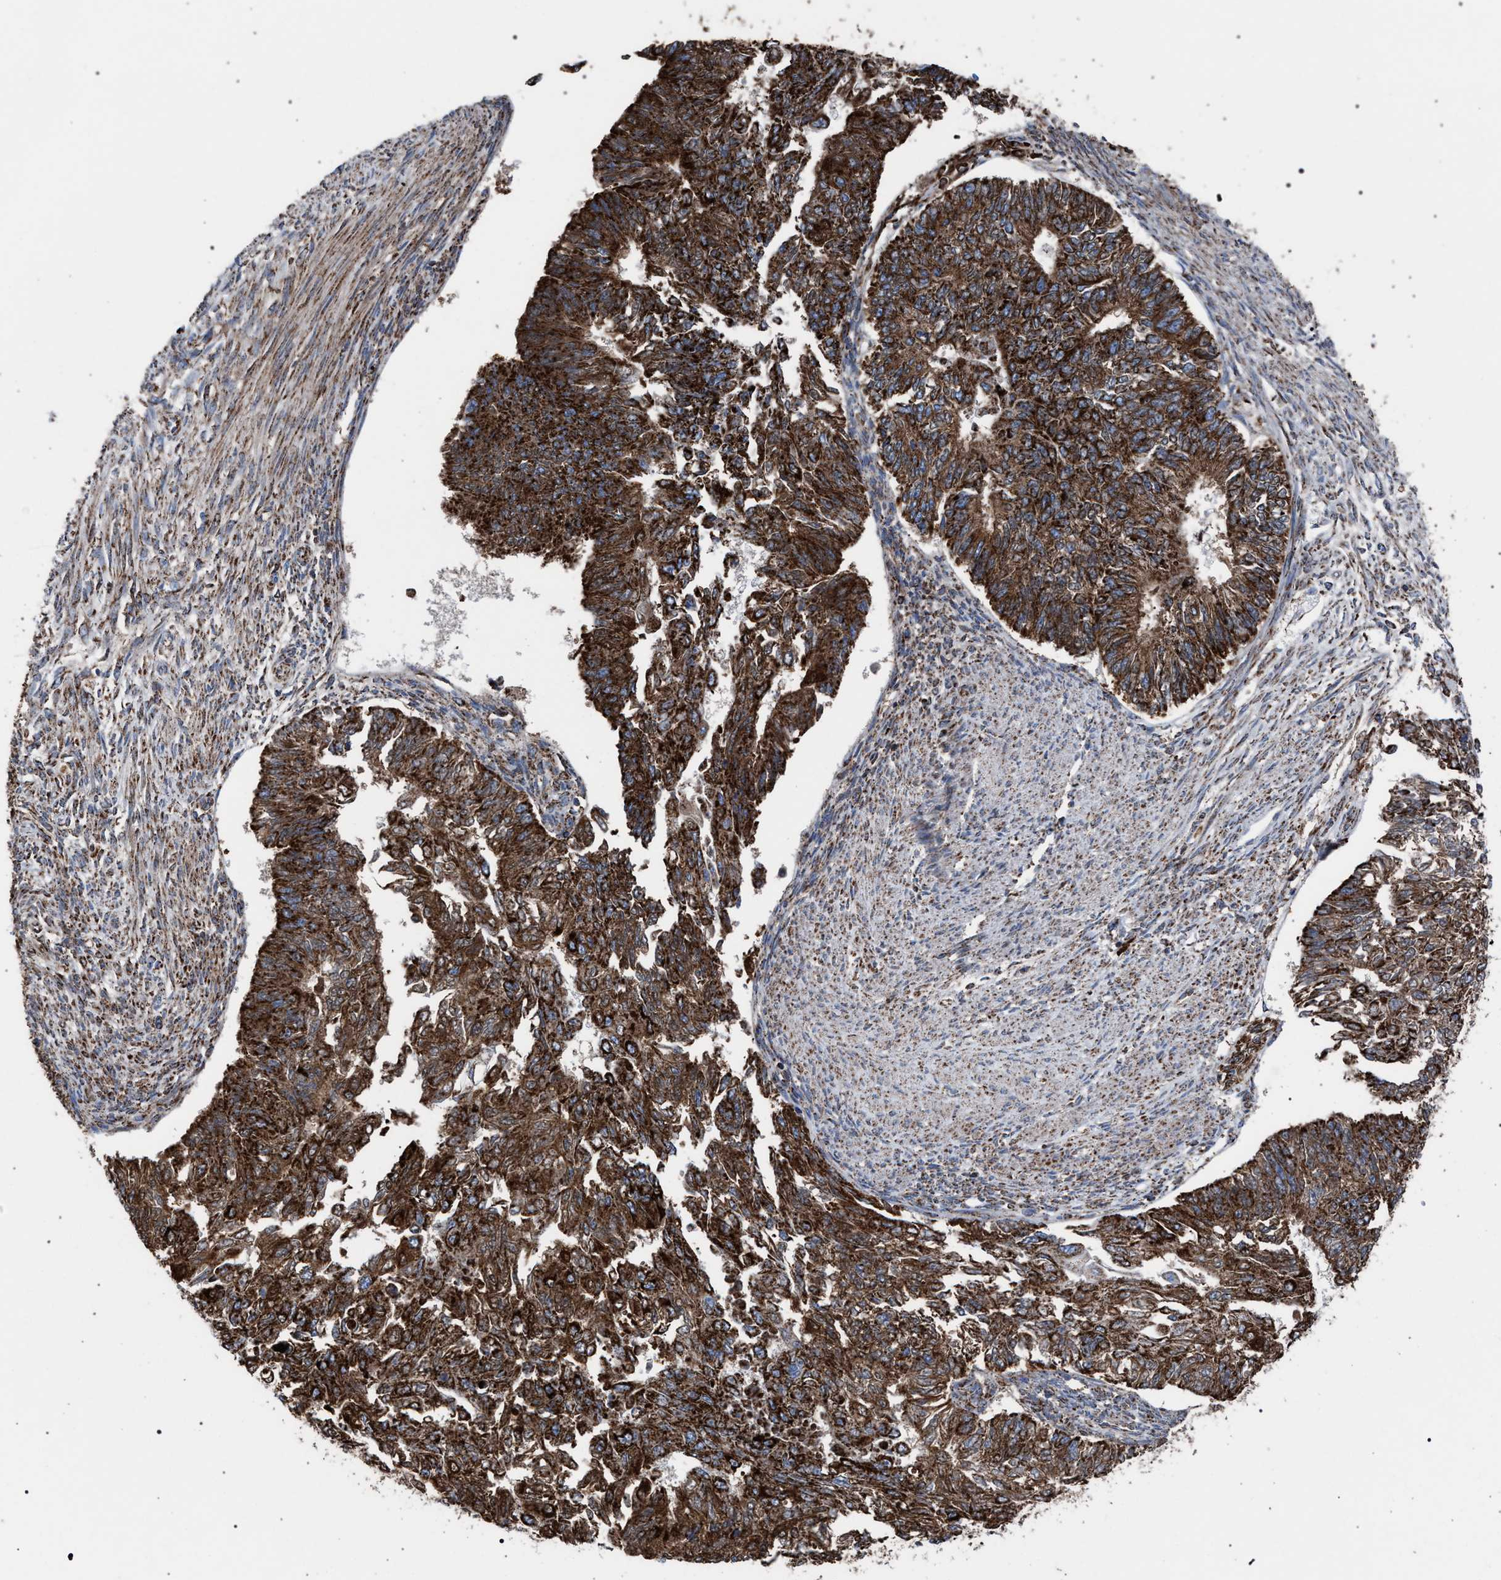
{"staining": {"intensity": "strong", "quantity": ">75%", "location": "cytoplasmic/membranous"}, "tissue": "endometrial cancer", "cell_type": "Tumor cells", "image_type": "cancer", "snomed": [{"axis": "morphology", "description": "Adenocarcinoma, NOS"}, {"axis": "topography", "description": "Endometrium"}], "caption": "Protein staining demonstrates strong cytoplasmic/membranous staining in approximately >75% of tumor cells in endometrial cancer (adenocarcinoma).", "gene": "VPS13A", "patient": {"sex": "female", "age": 32}}